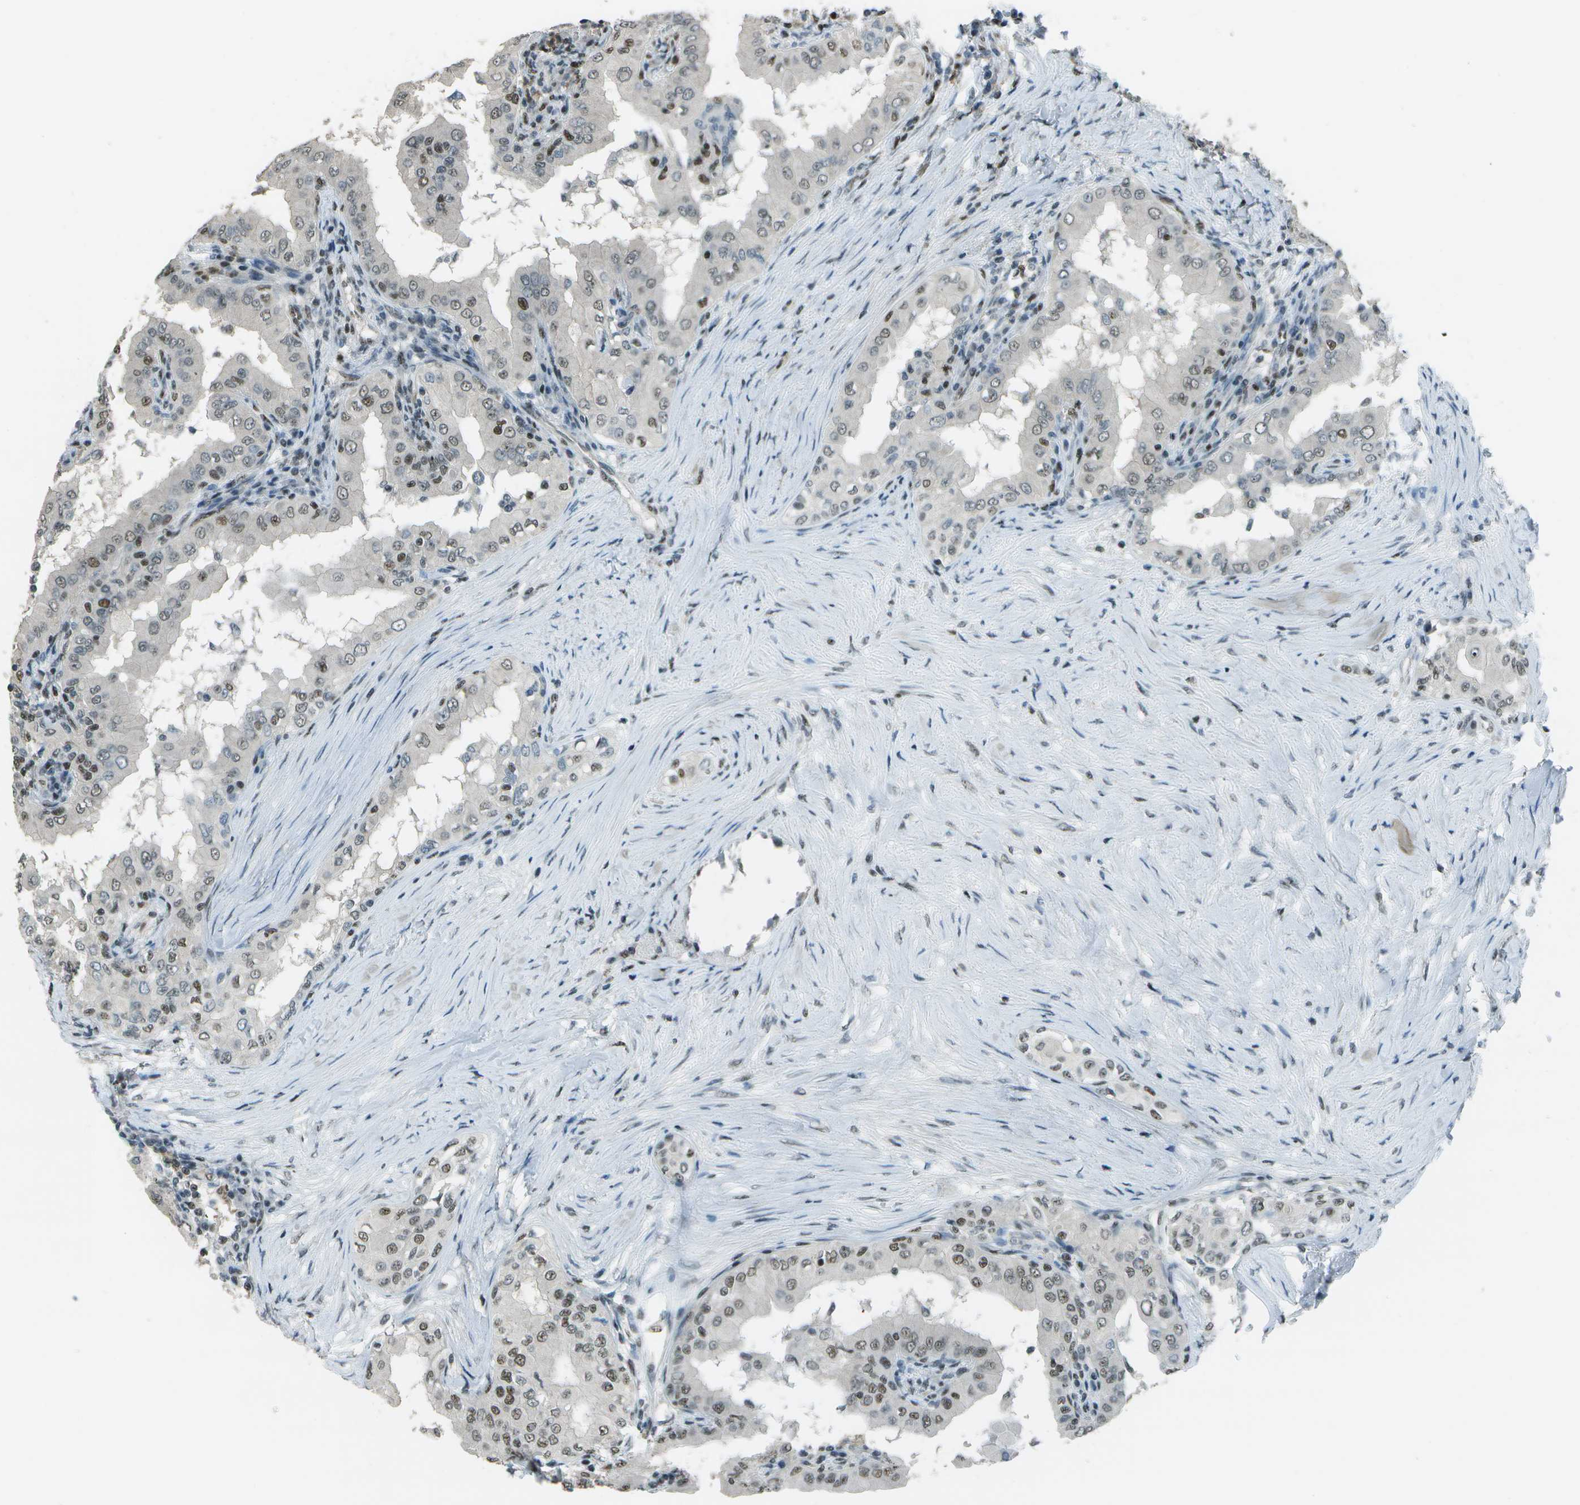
{"staining": {"intensity": "moderate", "quantity": "25%-75%", "location": "nuclear"}, "tissue": "thyroid cancer", "cell_type": "Tumor cells", "image_type": "cancer", "snomed": [{"axis": "morphology", "description": "Papillary adenocarcinoma, NOS"}, {"axis": "topography", "description": "Thyroid gland"}], "caption": "Papillary adenocarcinoma (thyroid) stained with IHC displays moderate nuclear positivity in about 25%-75% of tumor cells.", "gene": "DEPDC1", "patient": {"sex": "male", "age": 33}}